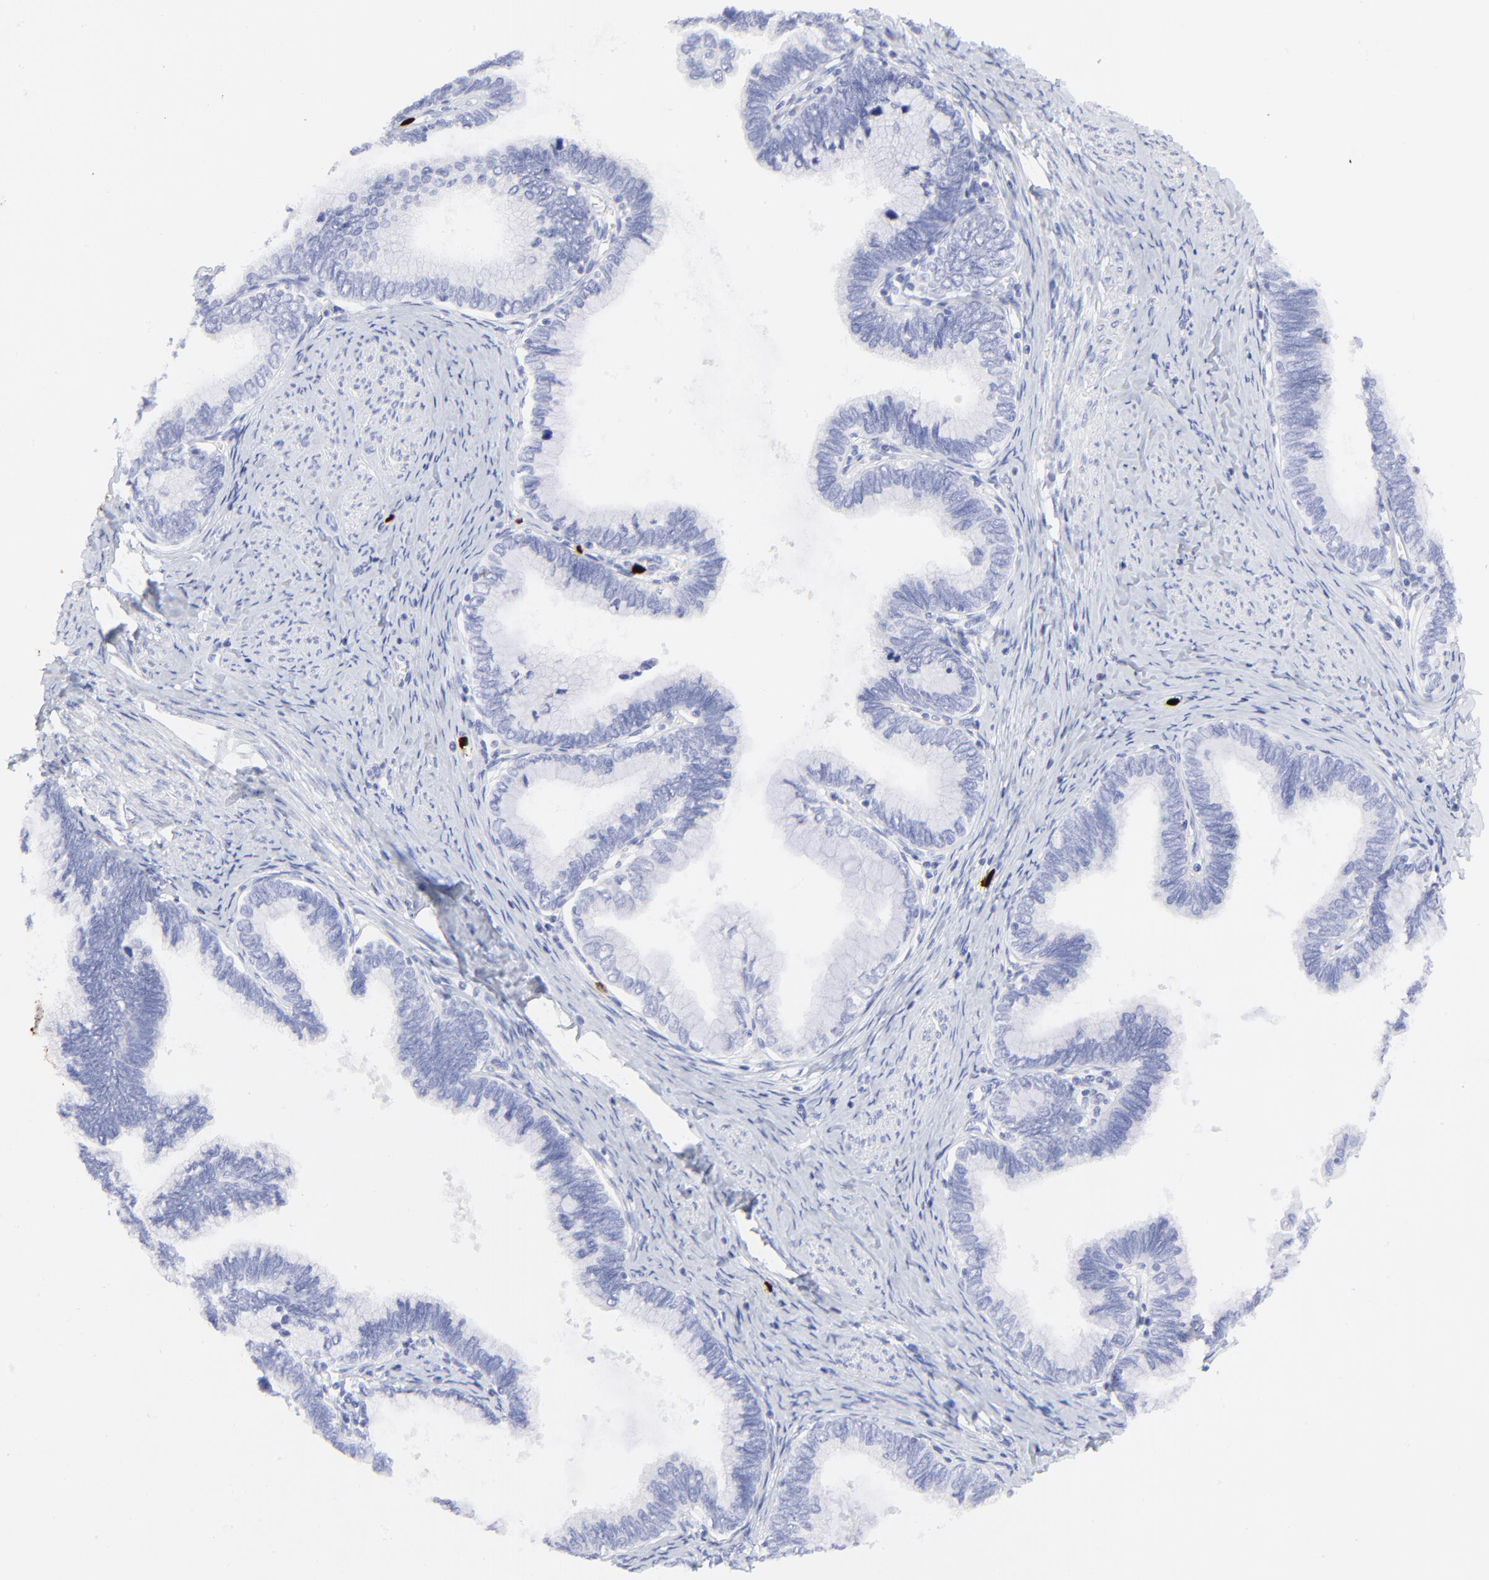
{"staining": {"intensity": "negative", "quantity": "none", "location": "none"}, "tissue": "cervical cancer", "cell_type": "Tumor cells", "image_type": "cancer", "snomed": [{"axis": "morphology", "description": "Adenocarcinoma, NOS"}, {"axis": "topography", "description": "Cervix"}], "caption": "A high-resolution image shows immunohistochemistry staining of cervical cancer, which exhibits no significant expression in tumor cells. The staining was performed using DAB (3,3'-diaminobenzidine) to visualize the protein expression in brown, while the nuclei were stained in blue with hematoxylin (Magnification: 20x).", "gene": "S100A12", "patient": {"sex": "female", "age": 49}}